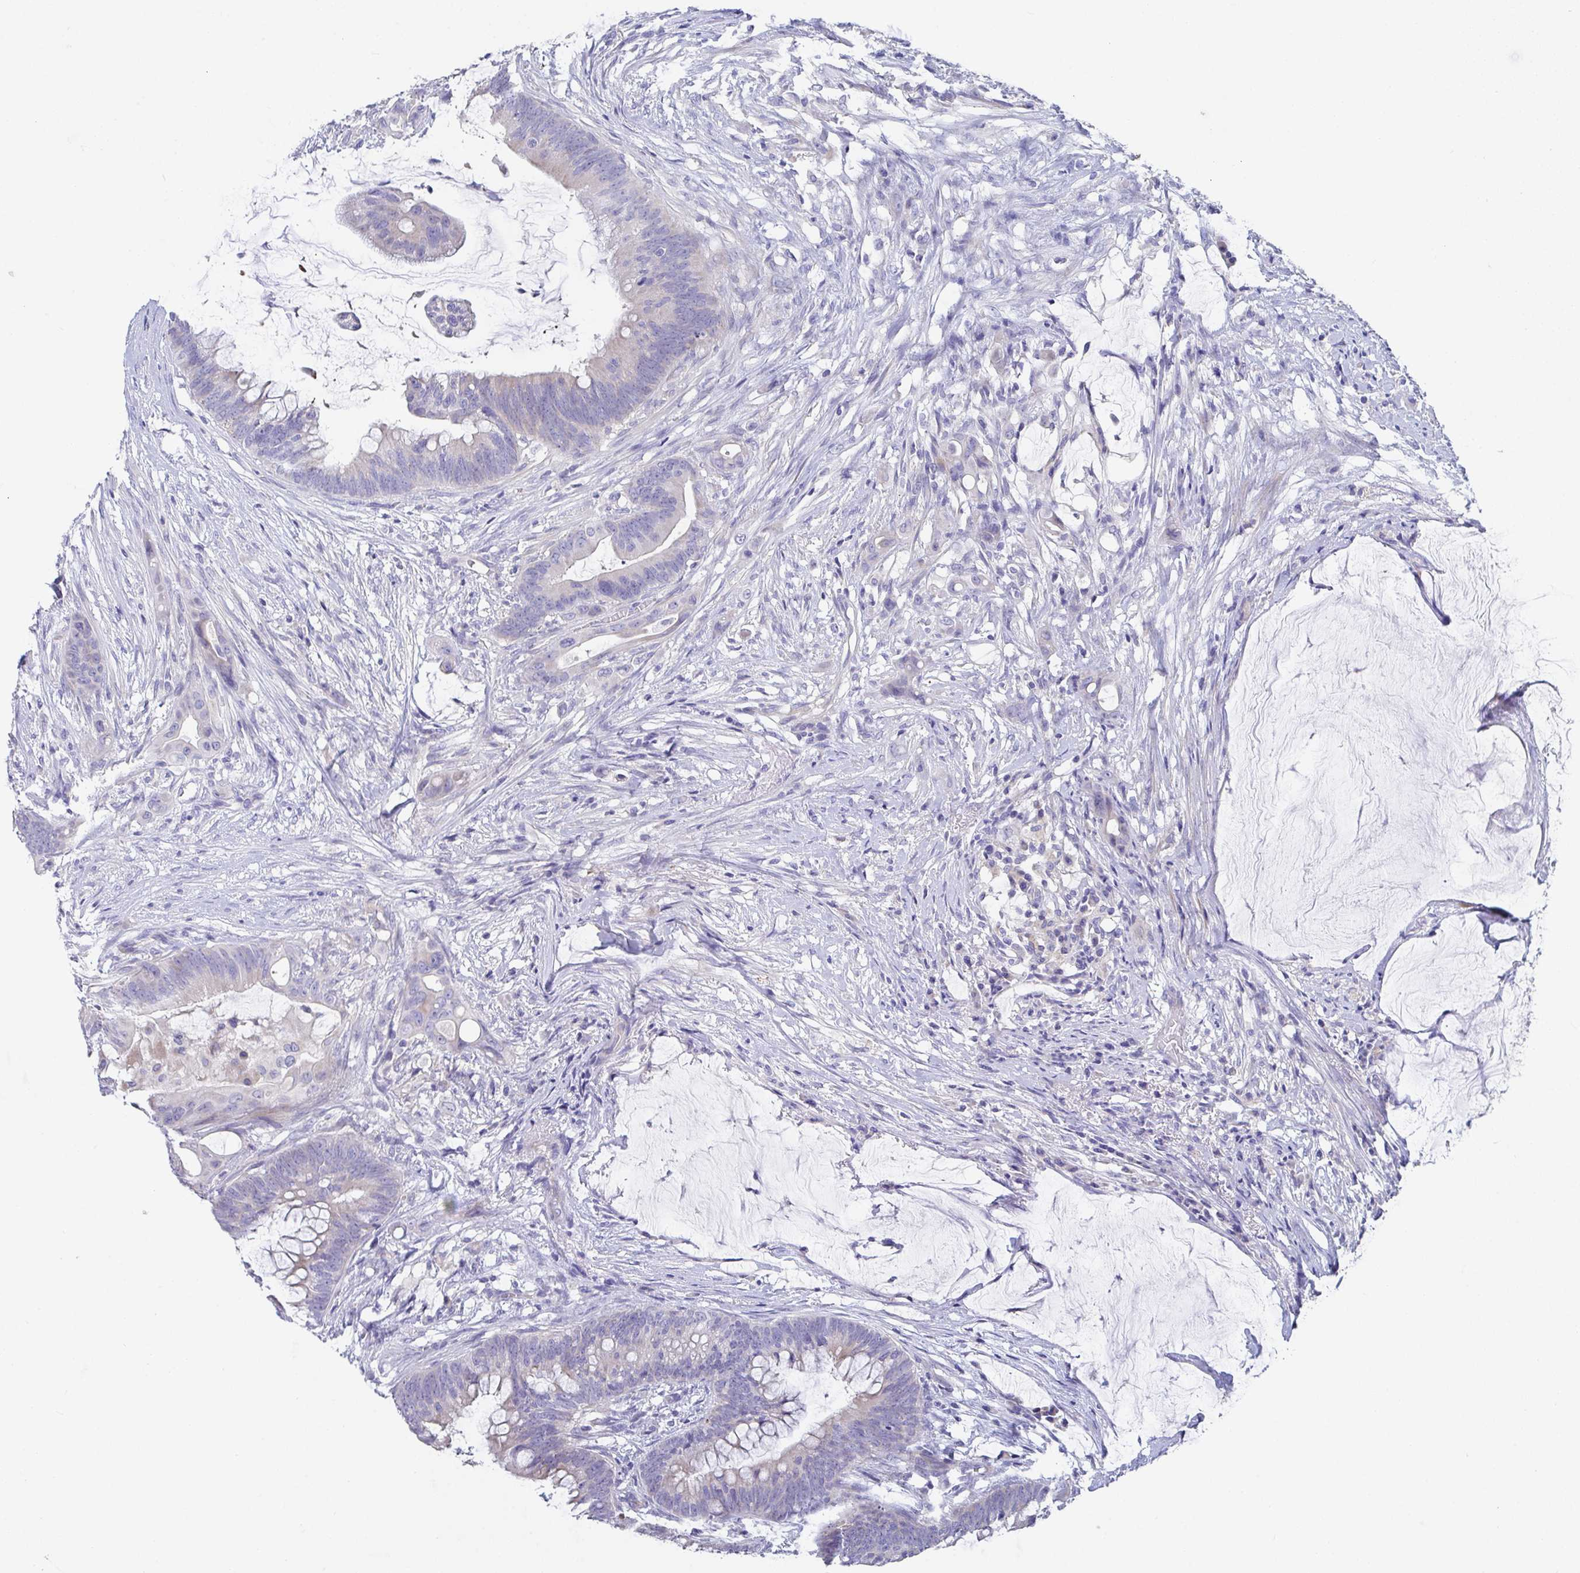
{"staining": {"intensity": "negative", "quantity": "none", "location": "none"}, "tissue": "colorectal cancer", "cell_type": "Tumor cells", "image_type": "cancer", "snomed": [{"axis": "morphology", "description": "Adenocarcinoma, NOS"}, {"axis": "topography", "description": "Colon"}], "caption": "The histopathology image exhibits no staining of tumor cells in colorectal cancer (adenocarcinoma).", "gene": "ZNF561", "patient": {"sex": "male", "age": 62}}